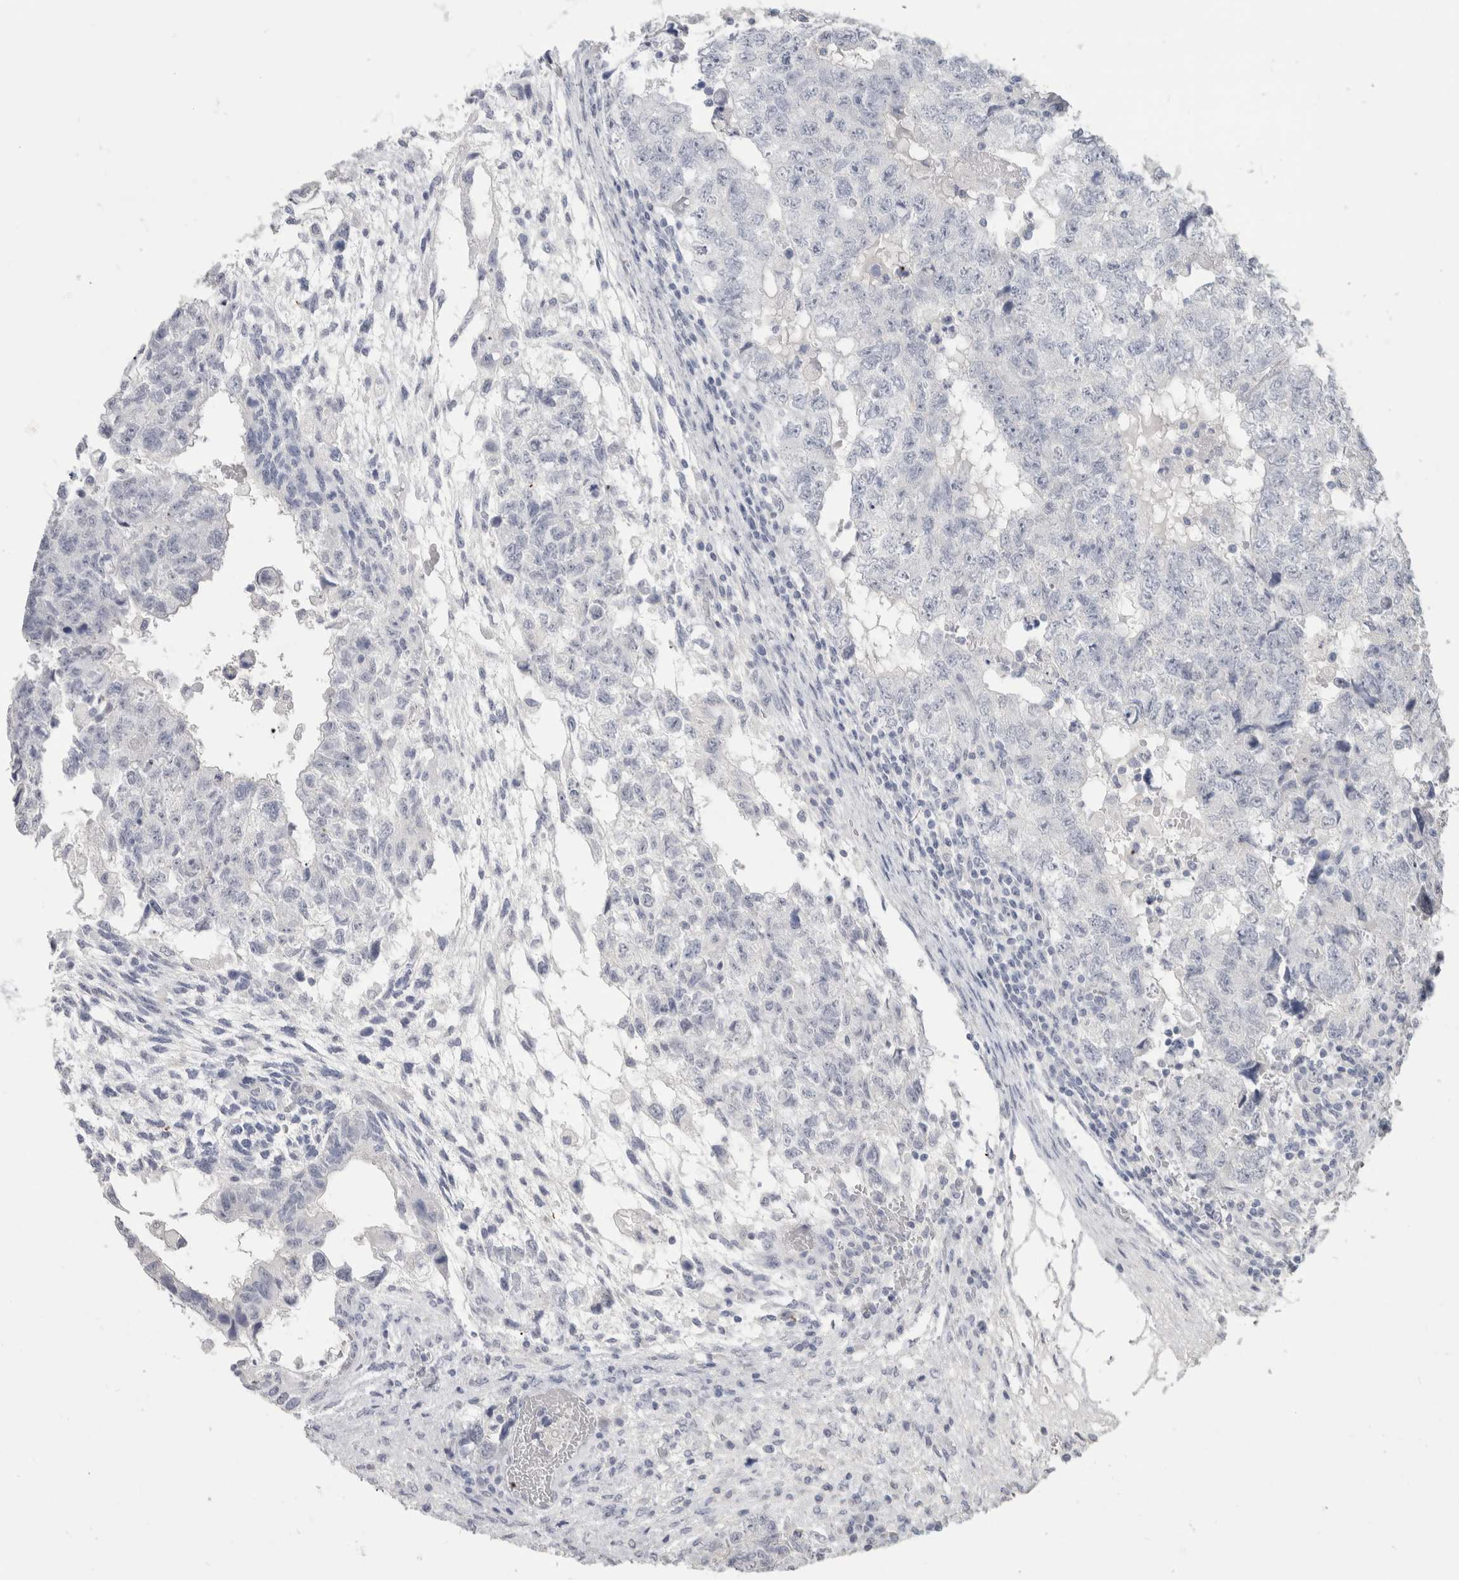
{"staining": {"intensity": "negative", "quantity": "none", "location": "none"}, "tissue": "testis cancer", "cell_type": "Tumor cells", "image_type": "cancer", "snomed": [{"axis": "morphology", "description": "Carcinoma, Embryonal, NOS"}, {"axis": "topography", "description": "Testis"}], "caption": "The photomicrograph shows no significant staining in tumor cells of testis embryonal carcinoma. (Brightfield microscopy of DAB immunohistochemistry at high magnification).", "gene": "SLC6A1", "patient": {"sex": "male", "age": 36}}